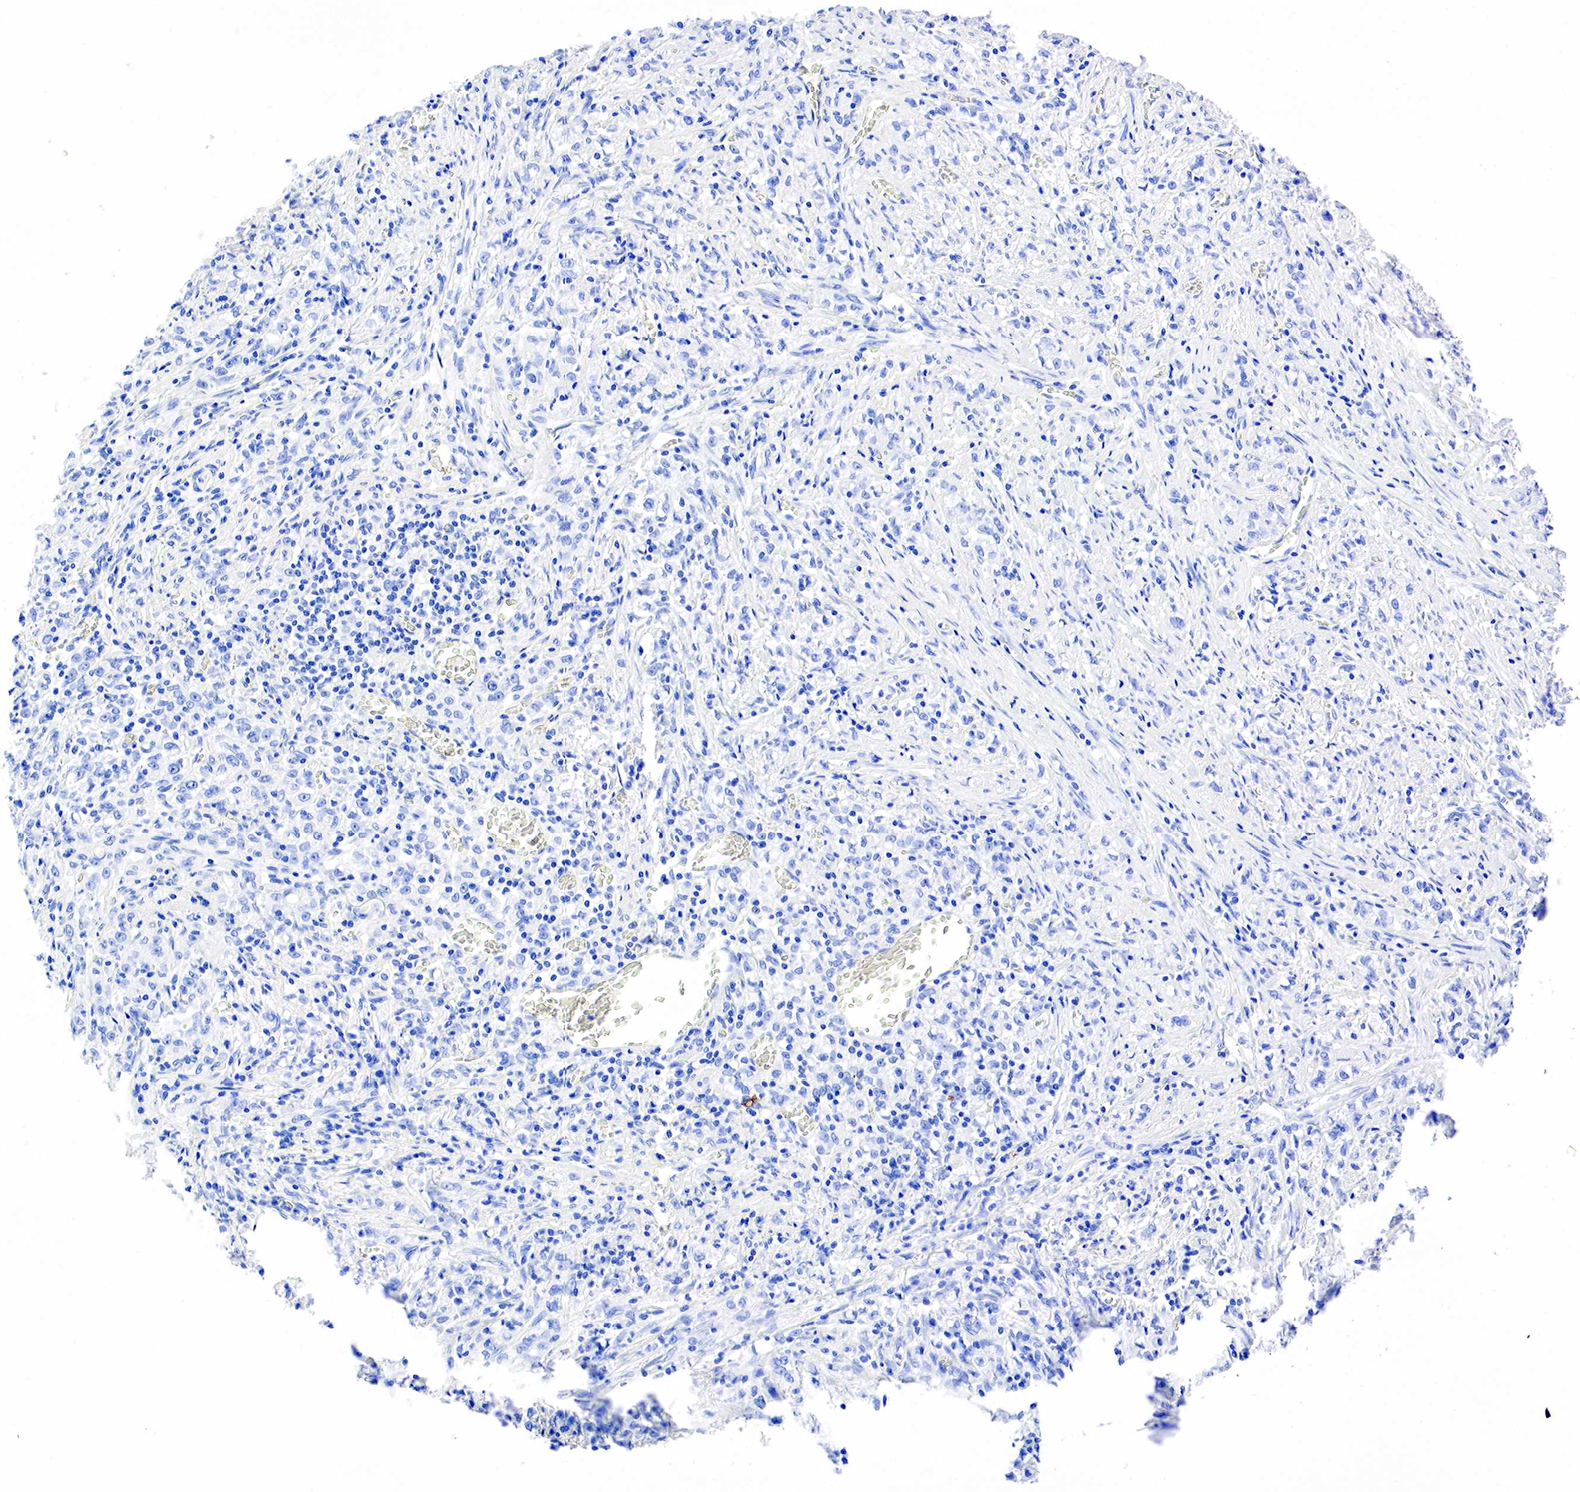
{"staining": {"intensity": "negative", "quantity": "none", "location": "none"}, "tissue": "stomach cancer", "cell_type": "Tumor cells", "image_type": "cancer", "snomed": [{"axis": "morphology", "description": "Adenocarcinoma, NOS"}, {"axis": "topography", "description": "Stomach"}], "caption": "This is a histopathology image of immunohistochemistry (IHC) staining of stomach cancer (adenocarcinoma), which shows no positivity in tumor cells.", "gene": "CHGA", "patient": {"sex": "male", "age": 72}}